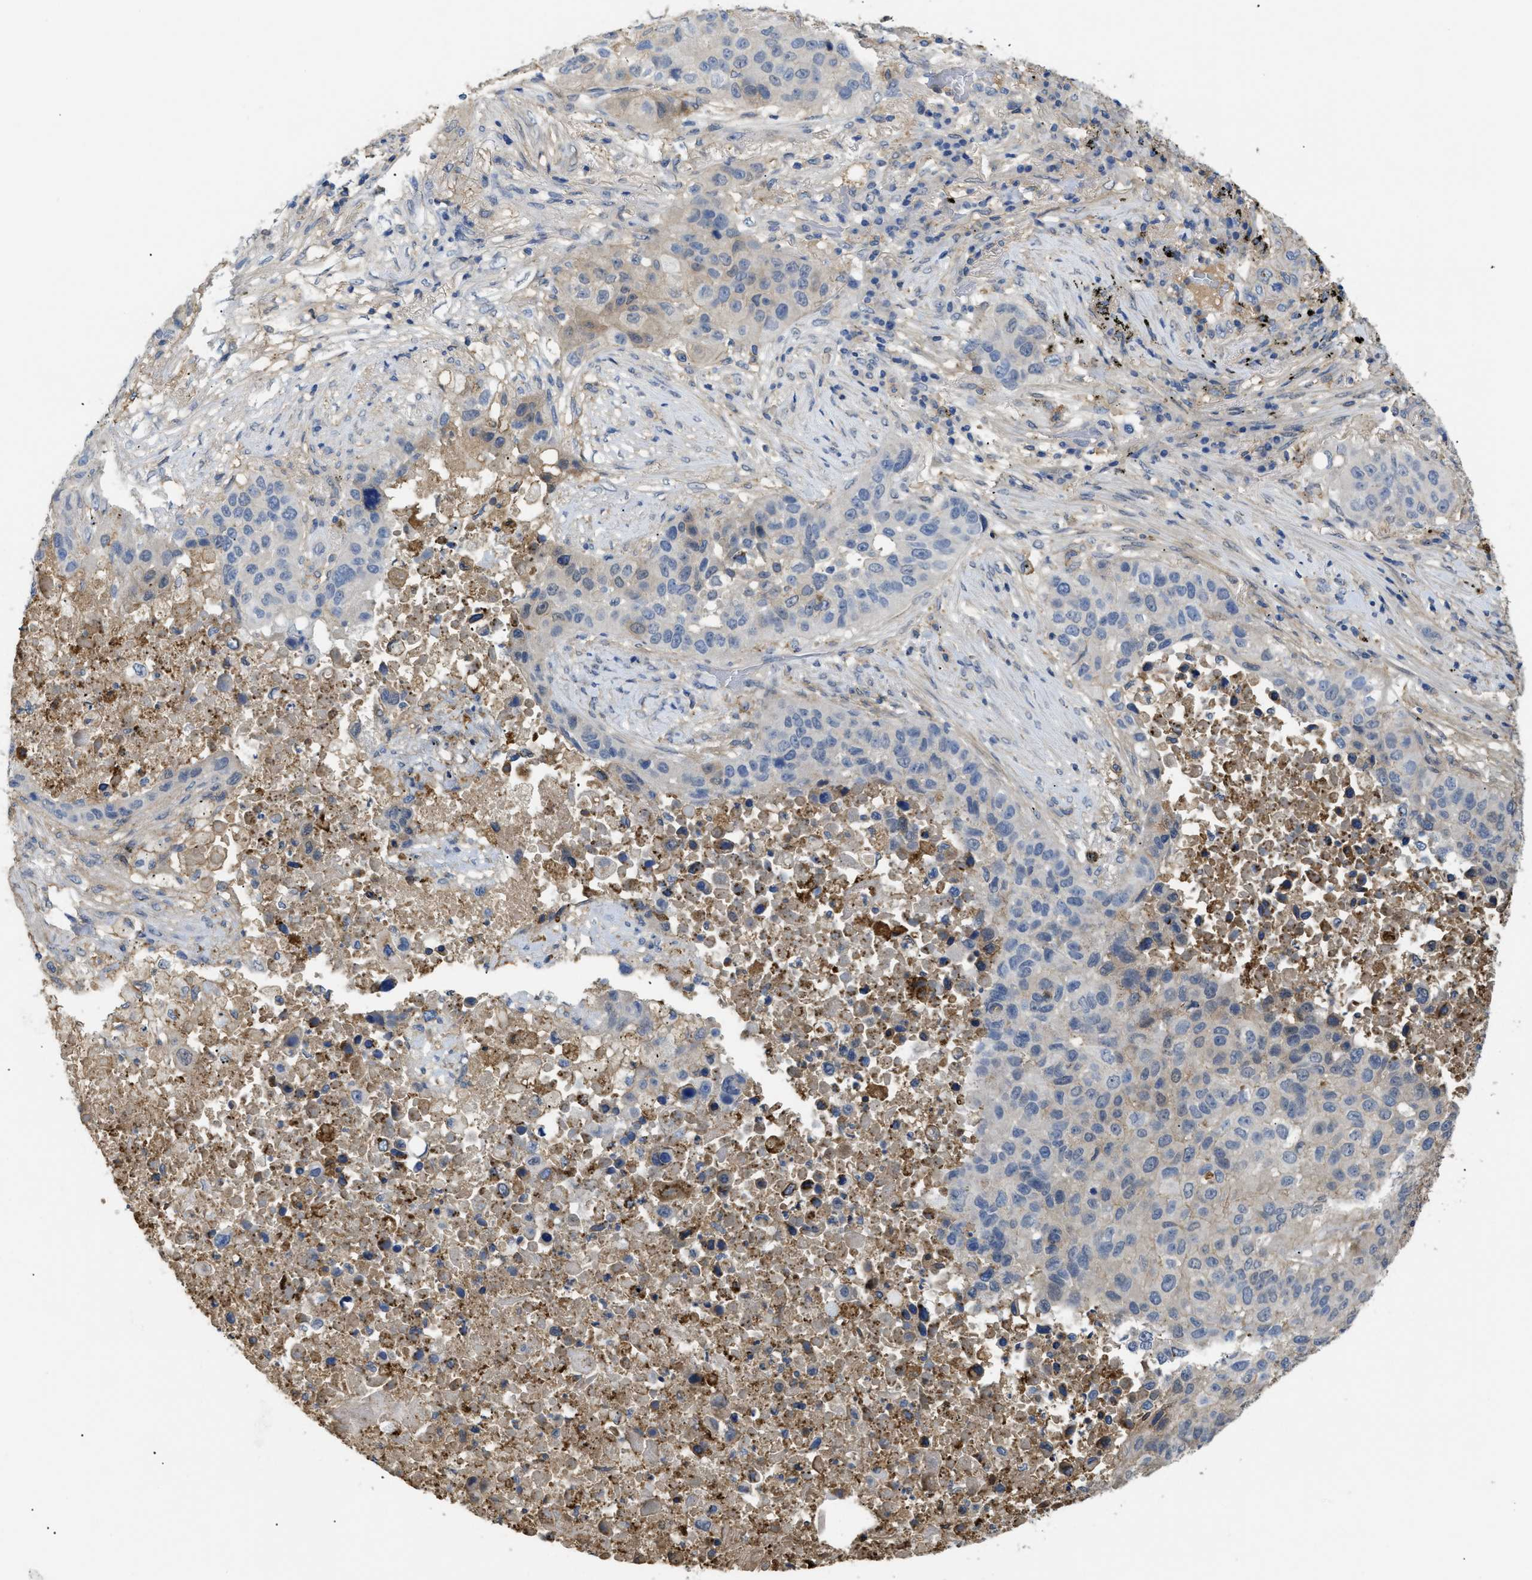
{"staining": {"intensity": "weak", "quantity": "<25%", "location": "cytoplasmic/membranous"}, "tissue": "lung cancer", "cell_type": "Tumor cells", "image_type": "cancer", "snomed": [{"axis": "morphology", "description": "Squamous cell carcinoma, NOS"}, {"axis": "topography", "description": "Lung"}], "caption": "Immunohistochemistry (IHC) of human lung cancer shows no expression in tumor cells.", "gene": "ANXA4", "patient": {"sex": "male", "age": 57}}